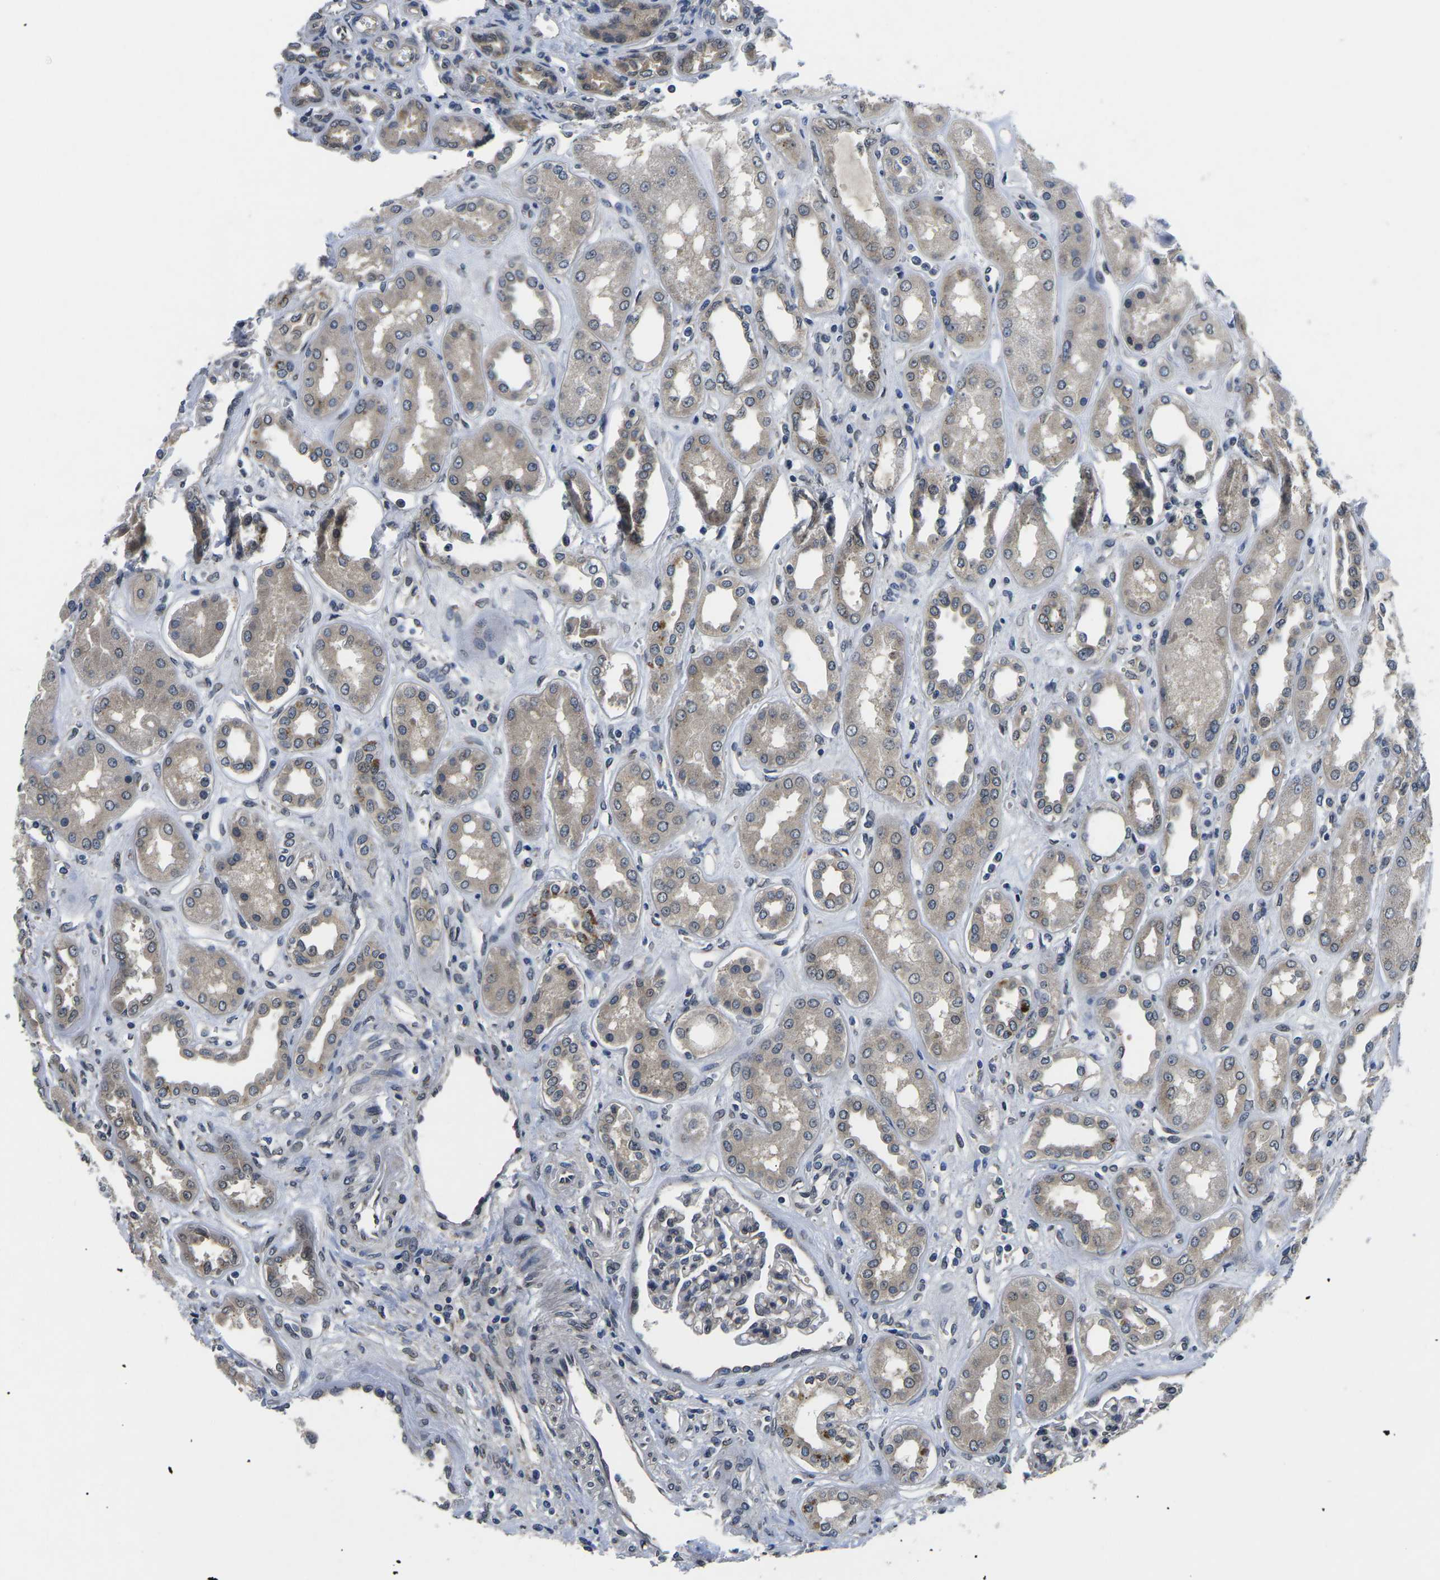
{"staining": {"intensity": "moderate", "quantity": "<25%", "location": "nuclear"}, "tissue": "kidney", "cell_type": "Cells in glomeruli", "image_type": "normal", "snomed": [{"axis": "morphology", "description": "Normal tissue, NOS"}, {"axis": "topography", "description": "Kidney"}], "caption": "High-power microscopy captured an immunohistochemistry photomicrograph of normal kidney, revealing moderate nuclear staining in approximately <25% of cells in glomeruli. The protein of interest is stained brown, and the nuclei are stained in blue (DAB IHC with brightfield microscopy, high magnification).", "gene": "SNX10", "patient": {"sex": "male", "age": 59}}